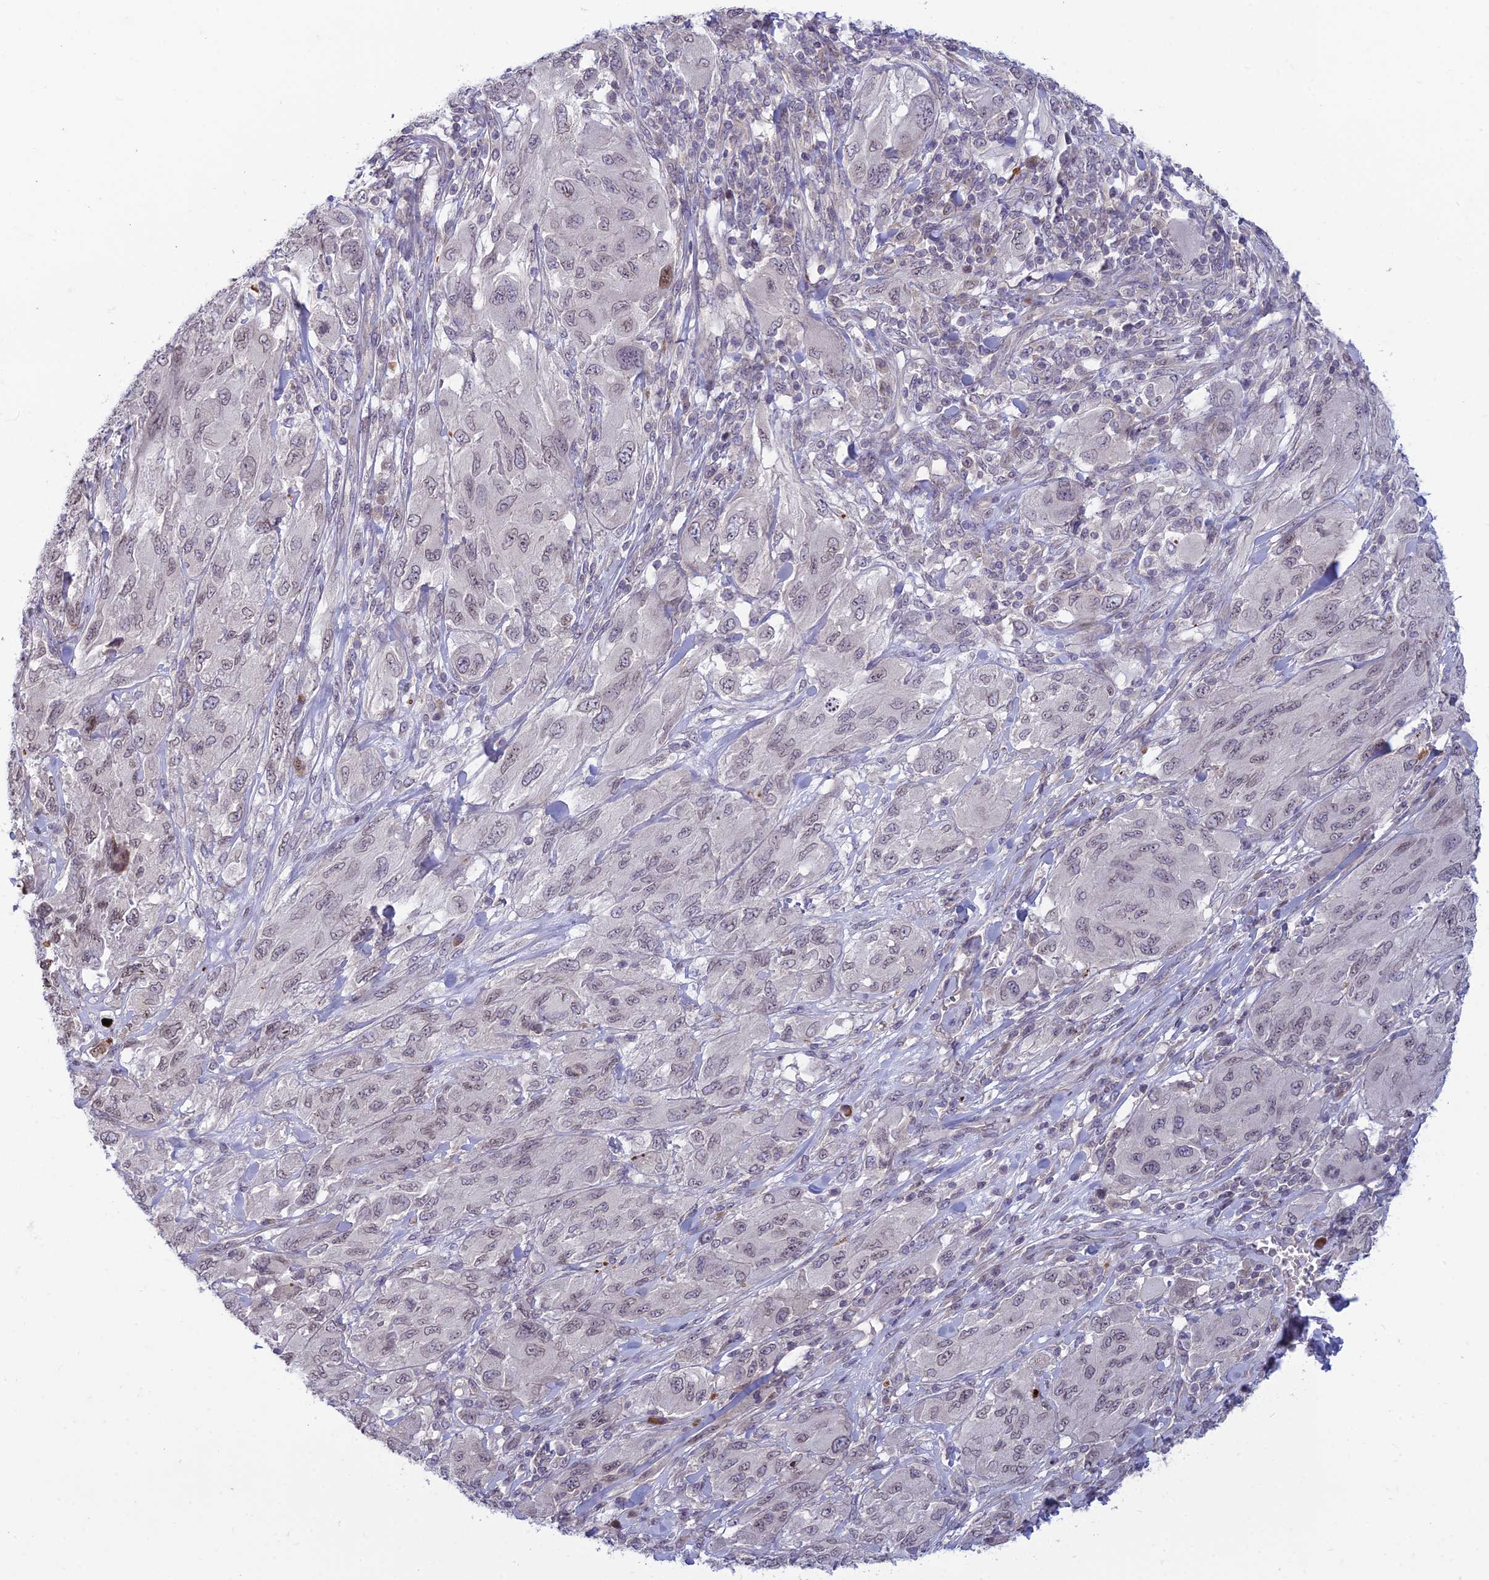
{"staining": {"intensity": "weak", "quantity": "<25%", "location": "nuclear"}, "tissue": "melanoma", "cell_type": "Tumor cells", "image_type": "cancer", "snomed": [{"axis": "morphology", "description": "Malignant melanoma, NOS"}, {"axis": "topography", "description": "Skin"}], "caption": "High power microscopy photomicrograph of an immunohistochemistry (IHC) photomicrograph of malignant melanoma, revealing no significant positivity in tumor cells.", "gene": "DTX2", "patient": {"sex": "female", "age": 91}}